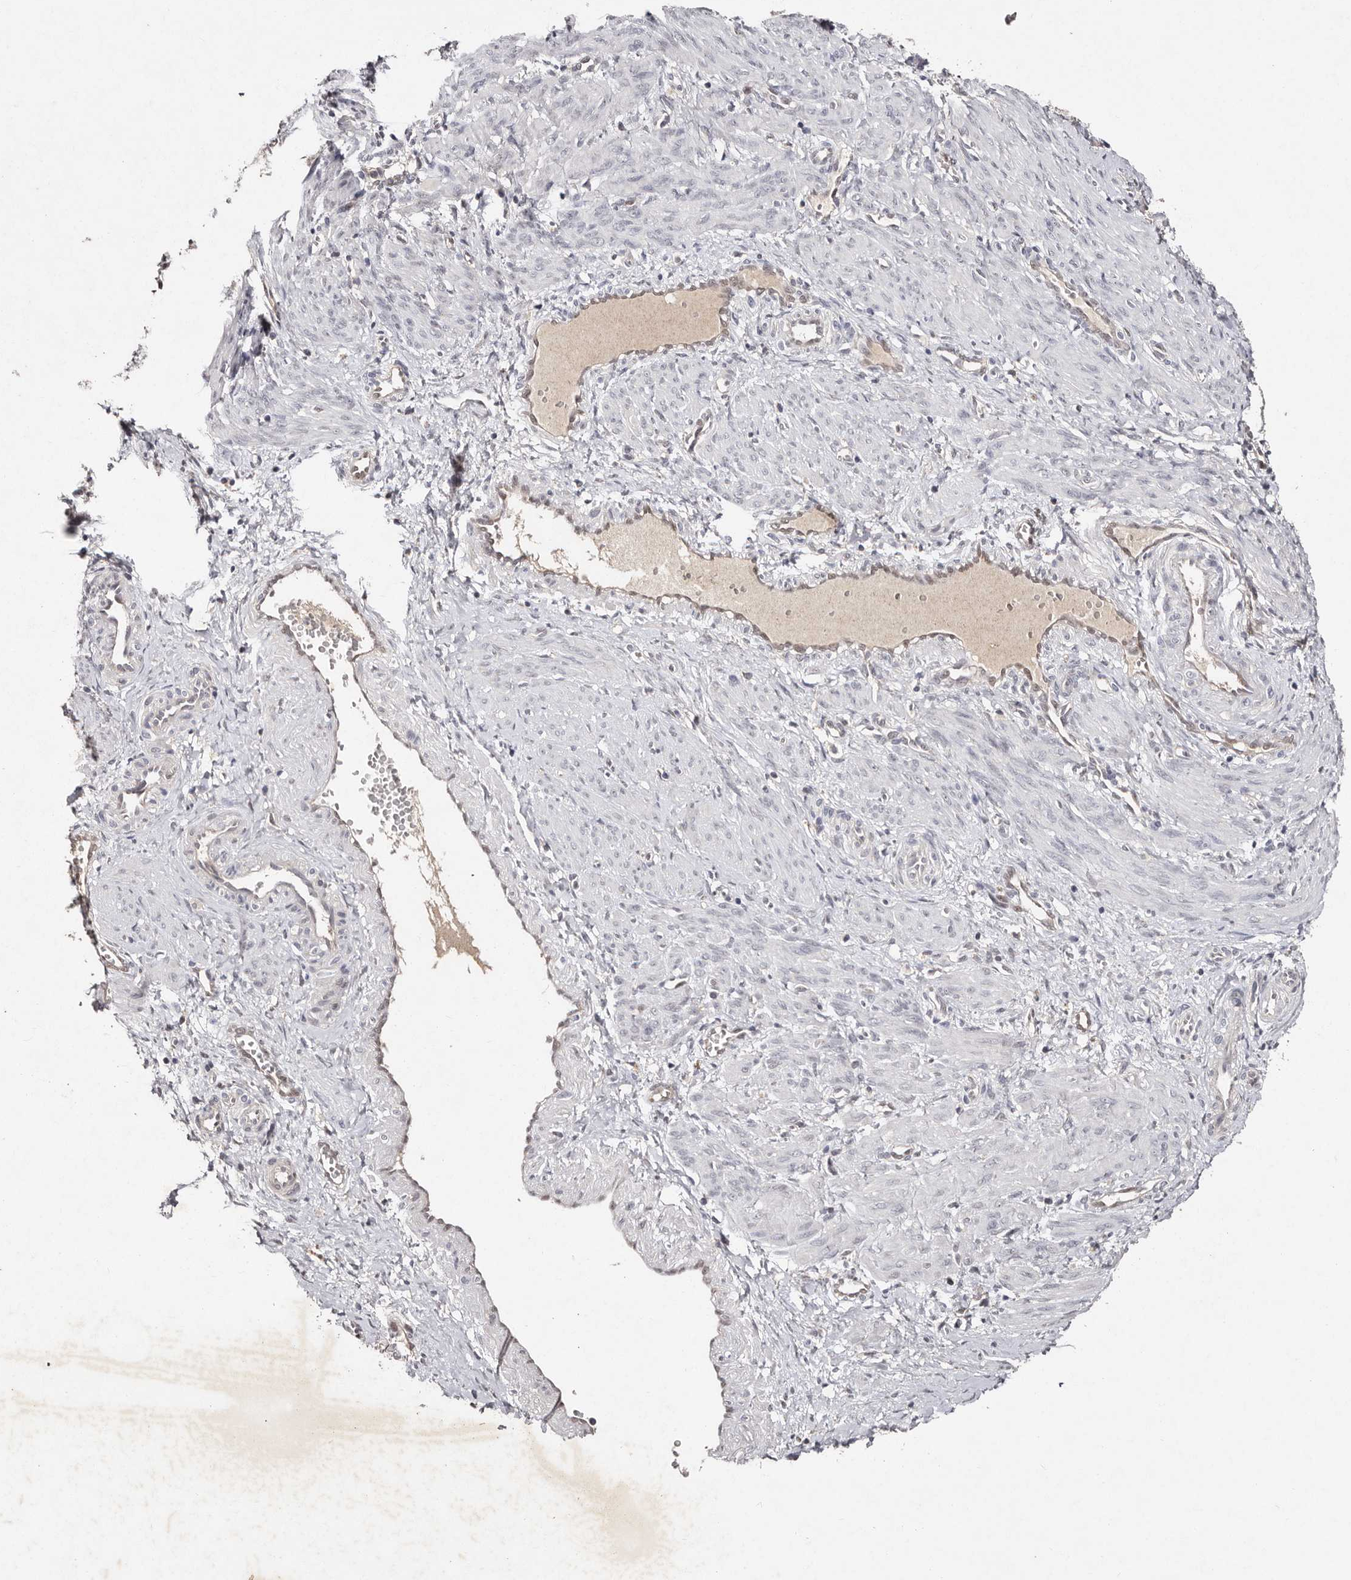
{"staining": {"intensity": "negative", "quantity": "none", "location": "none"}, "tissue": "smooth muscle", "cell_type": "Smooth muscle cells", "image_type": "normal", "snomed": [{"axis": "morphology", "description": "Normal tissue, NOS"}, {"axis": "topography", "description": "Endometrium"}], "caption": "Immunohistochemistry image of benign smooth muscle: human smooth muscle stained with DAB exhibits no significant protein positivity in smooth muscle cells.", "gene": "KLF7", "patient": {"sex": "female", "age": 33}}